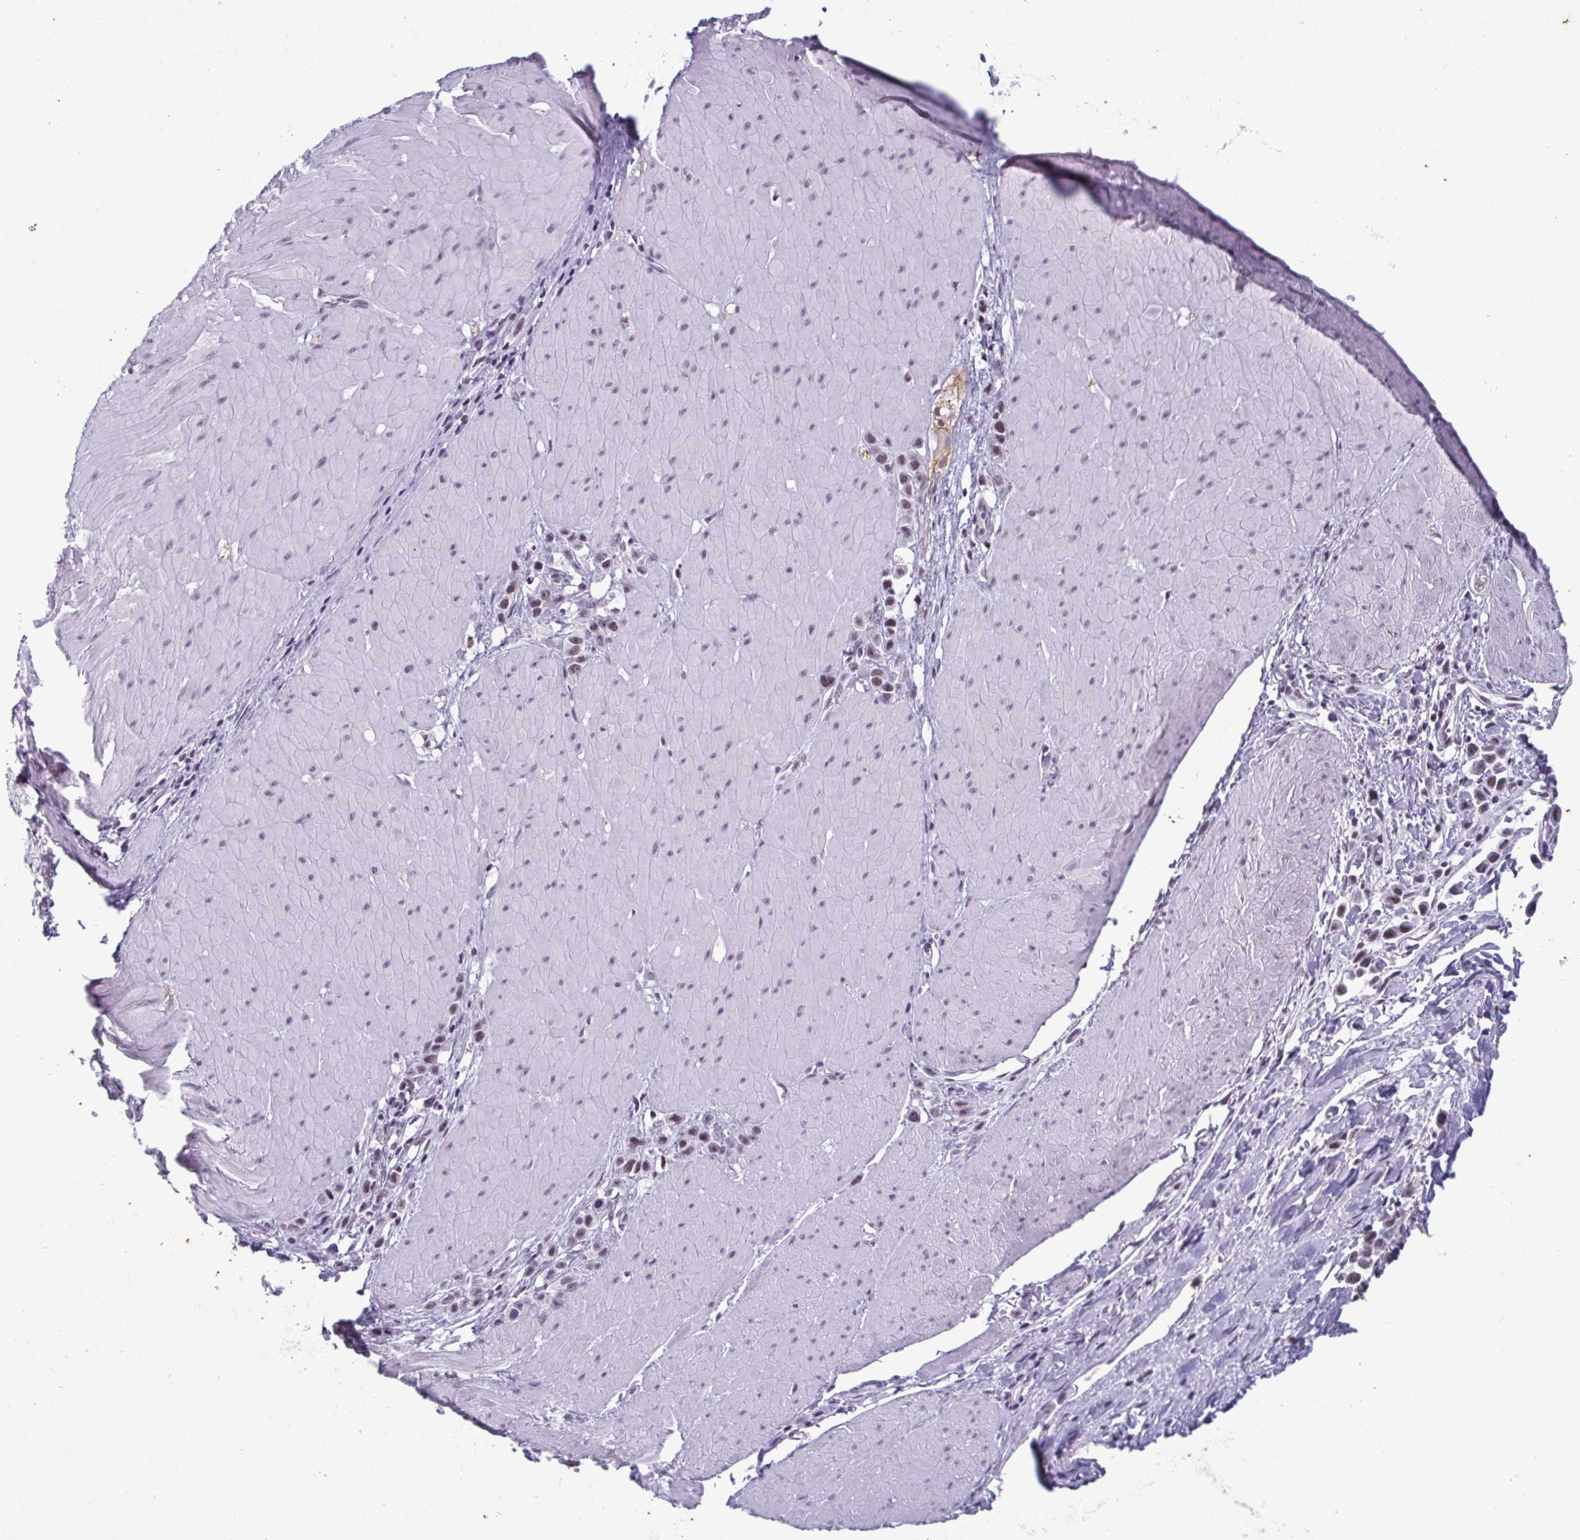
{"staining": {"intensity": "moderate", "quantity": ">75%", "location": "nuclear"}, "tissue": "stomach cancer", "cell_type": "Tumor cells", "image_type": "cancer", "snomed": [{"axis": "morphology", "description": "Adenocarcinoma, NOS"}, {"axis": "topography", "description": "Stomach"}], "caption": "A medium amount of moderate nuclear staining is present in approximately >75% of tumor cells in adenocarcinoma (stomach) tissue.", "gene": "RBM7", "patient": {"sex": "male", "age": 47}}